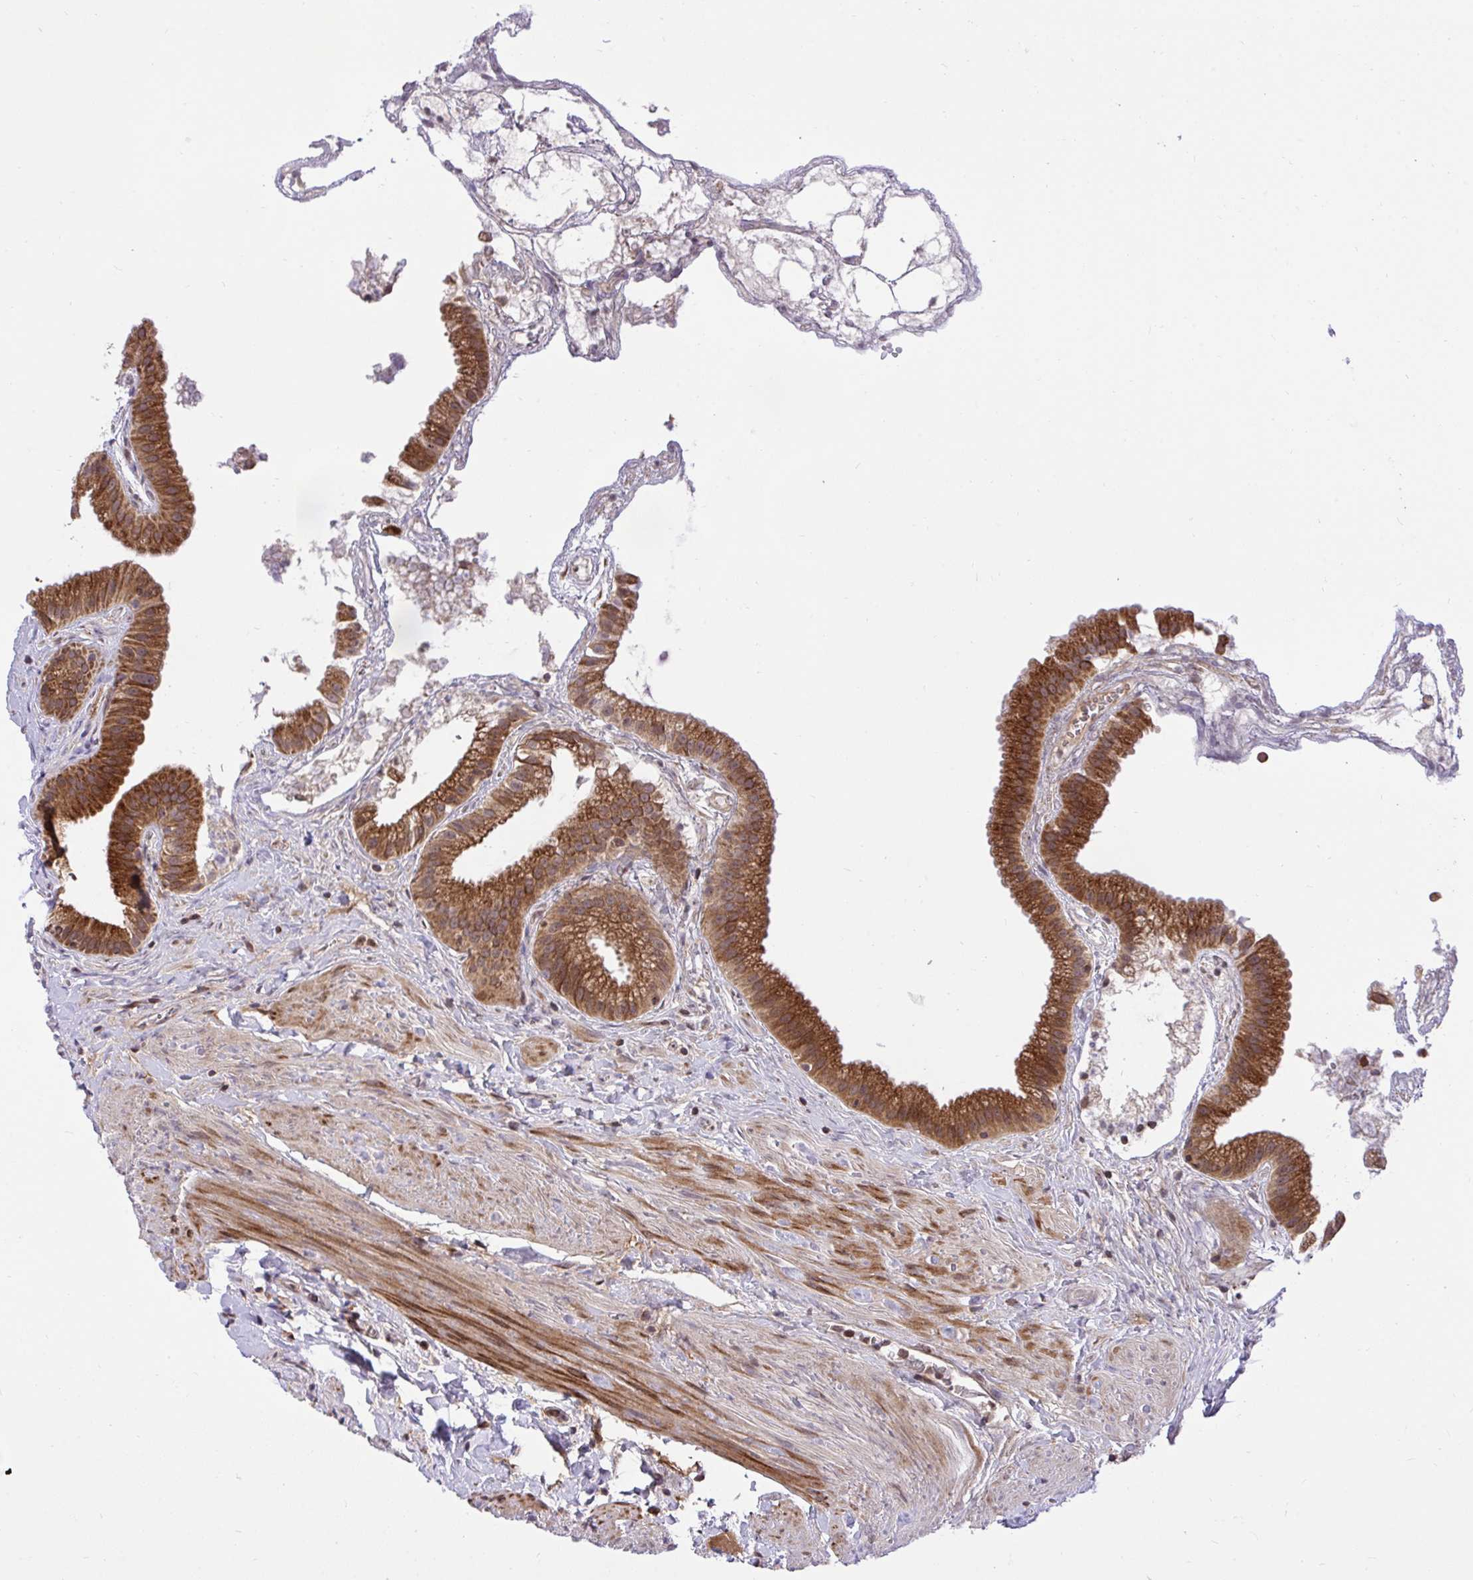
{"staining": {"intensity": "strong", "quantity": ">75%", "location": "cytoplasmic/membranous"}, "tissue": "gallbladder", "cell_type": "Glandular cells", "image_type": "normal", "snomed": [{"axis": "morphology", "description": "Normal tissue, NOS"}, {"axis": "topography", "description": "Gallbladder"}], "caption": "There is high levels of strong cytoplasmic/membranous positivity in glandular cells of benign gallbladder, as demonstrated by immunohistochemical staining (brown color).", "gene": "ERI1", "patient": {"sex": "female", "age": 63}}